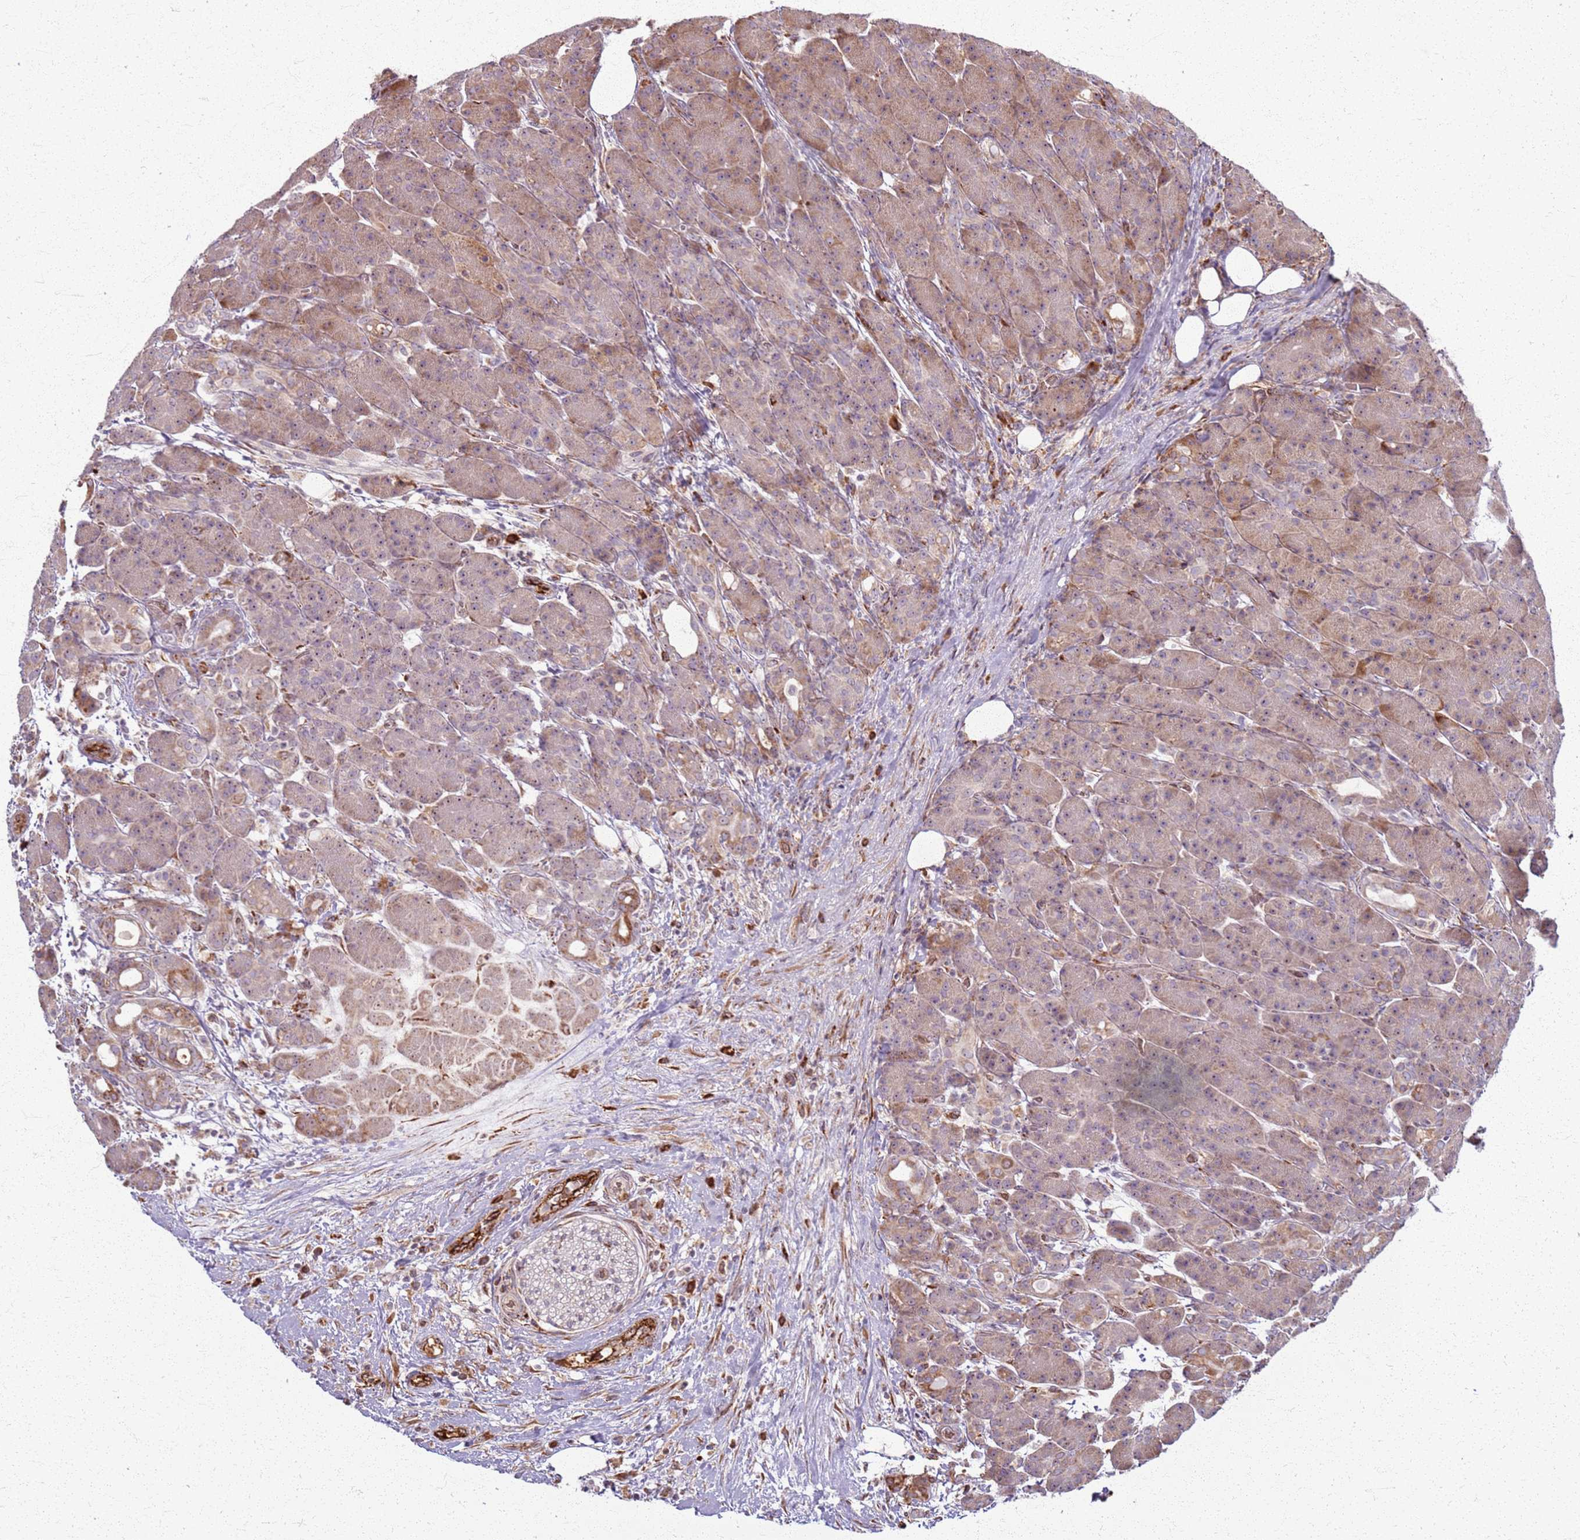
{"staining": {"intensity": "moderate", "quantity": ">75%", "location": "cytoplasmic/membranous,nuclear"}, "tissue": "pancreas", "cell_type": "Exocrine glandular cells", "image_type": "normal", "snomed": [{"axis": "morphology", "description": "Normal tissue, NOS"}, {"axis": "topography", "description": "Pancreas"}], "caption": "Protein analysis of unremarkable pancreas shows moderate cytoplasmic/membranous,nuclear expression in about >75% of exocrine glandular cells. (DAB = brown stain, brightfield microscopy at high magnification).", "gene": "KRI1", "patient": {"sex": "male", "age": 63}}